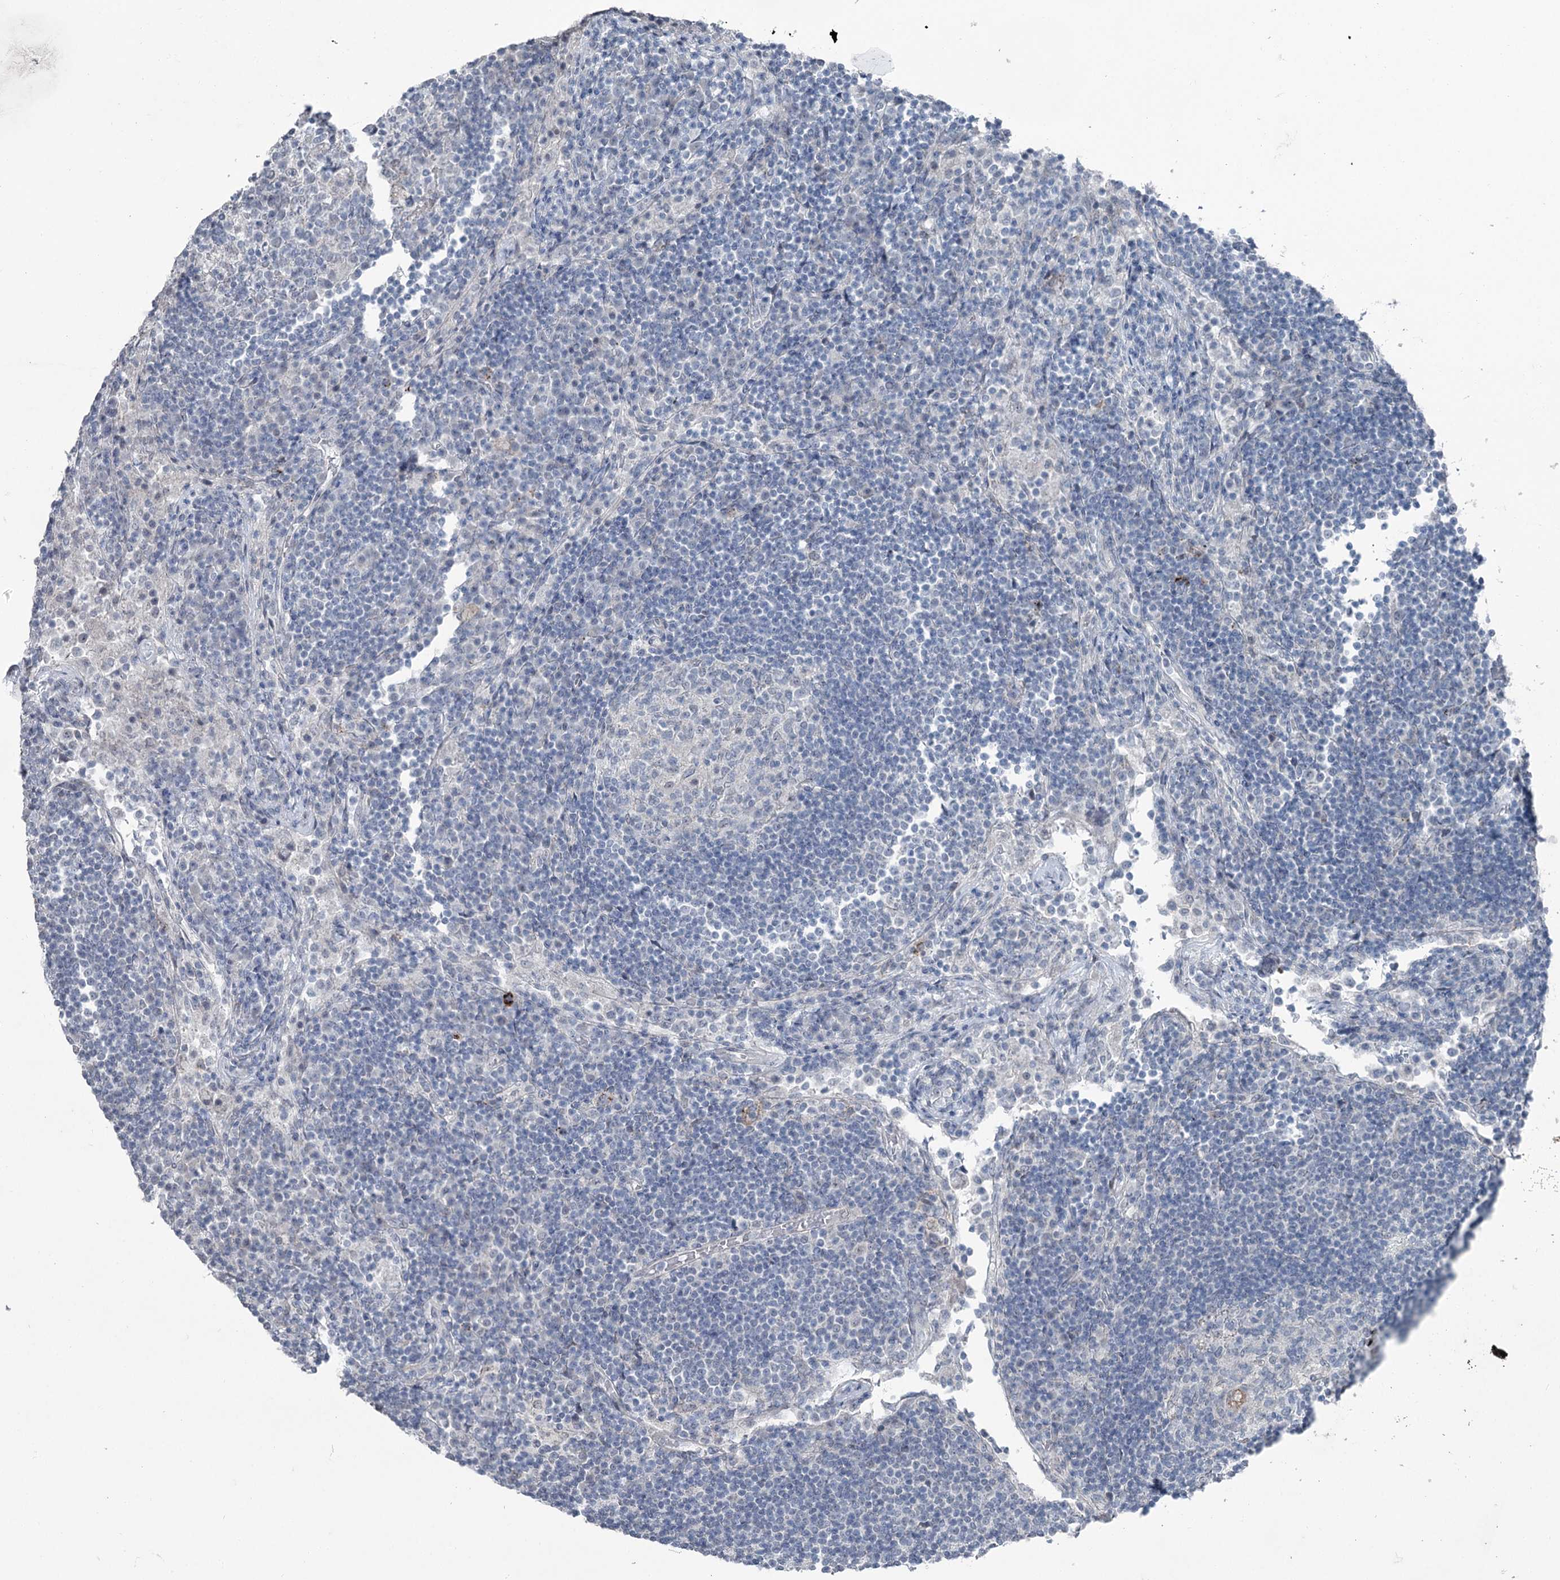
{"staining": {"intensity": "negative", "quantity": "none", "location": "none"}, "tissue": "lymph node", "cell_type": "Germinal center cells", "image_type": "normal", "snomed": [{"axis": "morphology", "description": "Normal tissue, NOS"}, {"axis": "topography", "description": "Lymph node"}], "caption": "This histopathology image is of unremarkable lymph node stained with immunohistochemistry to label a protein in brown with the nuclei are counter-stained blue. There is no expression in germinal center cells.", "gene": "FAM120B", "patient": {"sex": "female", "age": 53}}